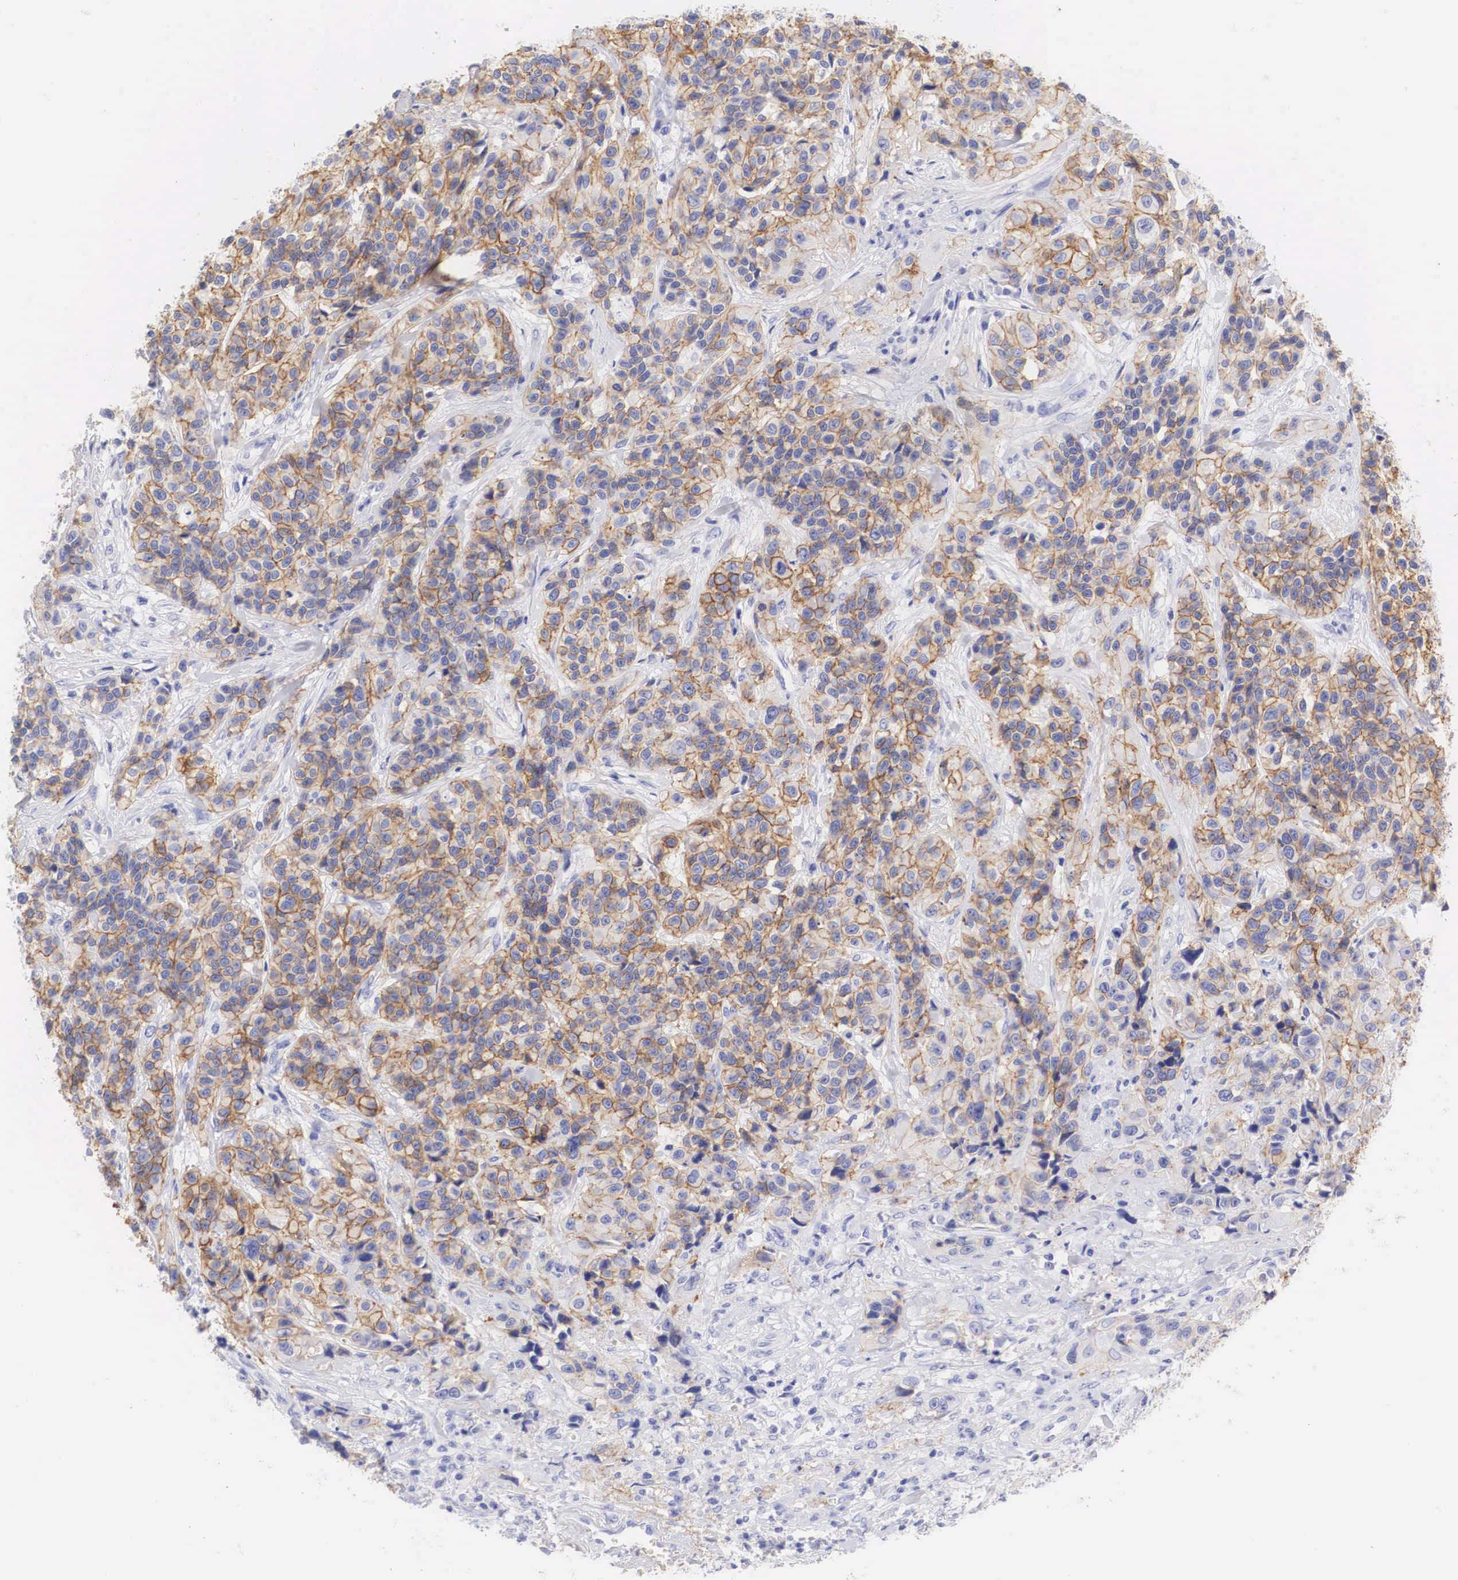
{"staining": {"intensity": "moderate", "quantity": ">75%", "location": "cytoplasmic/membranous"}, "tissue": "urothelial cancer", "cell_type": "Tumor cells", "image_type": "cancer", "snomed": [{"axis": "morphology", "description": "Urothelial carcinoma, High grade"}, {"axis": "topography", "description": "Urinary bladder"}], "caption": "Immunohistochemistry (IHC) of human urothelial cancer reveals medium levels of moderate cytoplasmic/membranous staining in approximately >75% of tumor cells.", "gene": "ERBB2", "patient": {"sex": "female", "age": 81}}